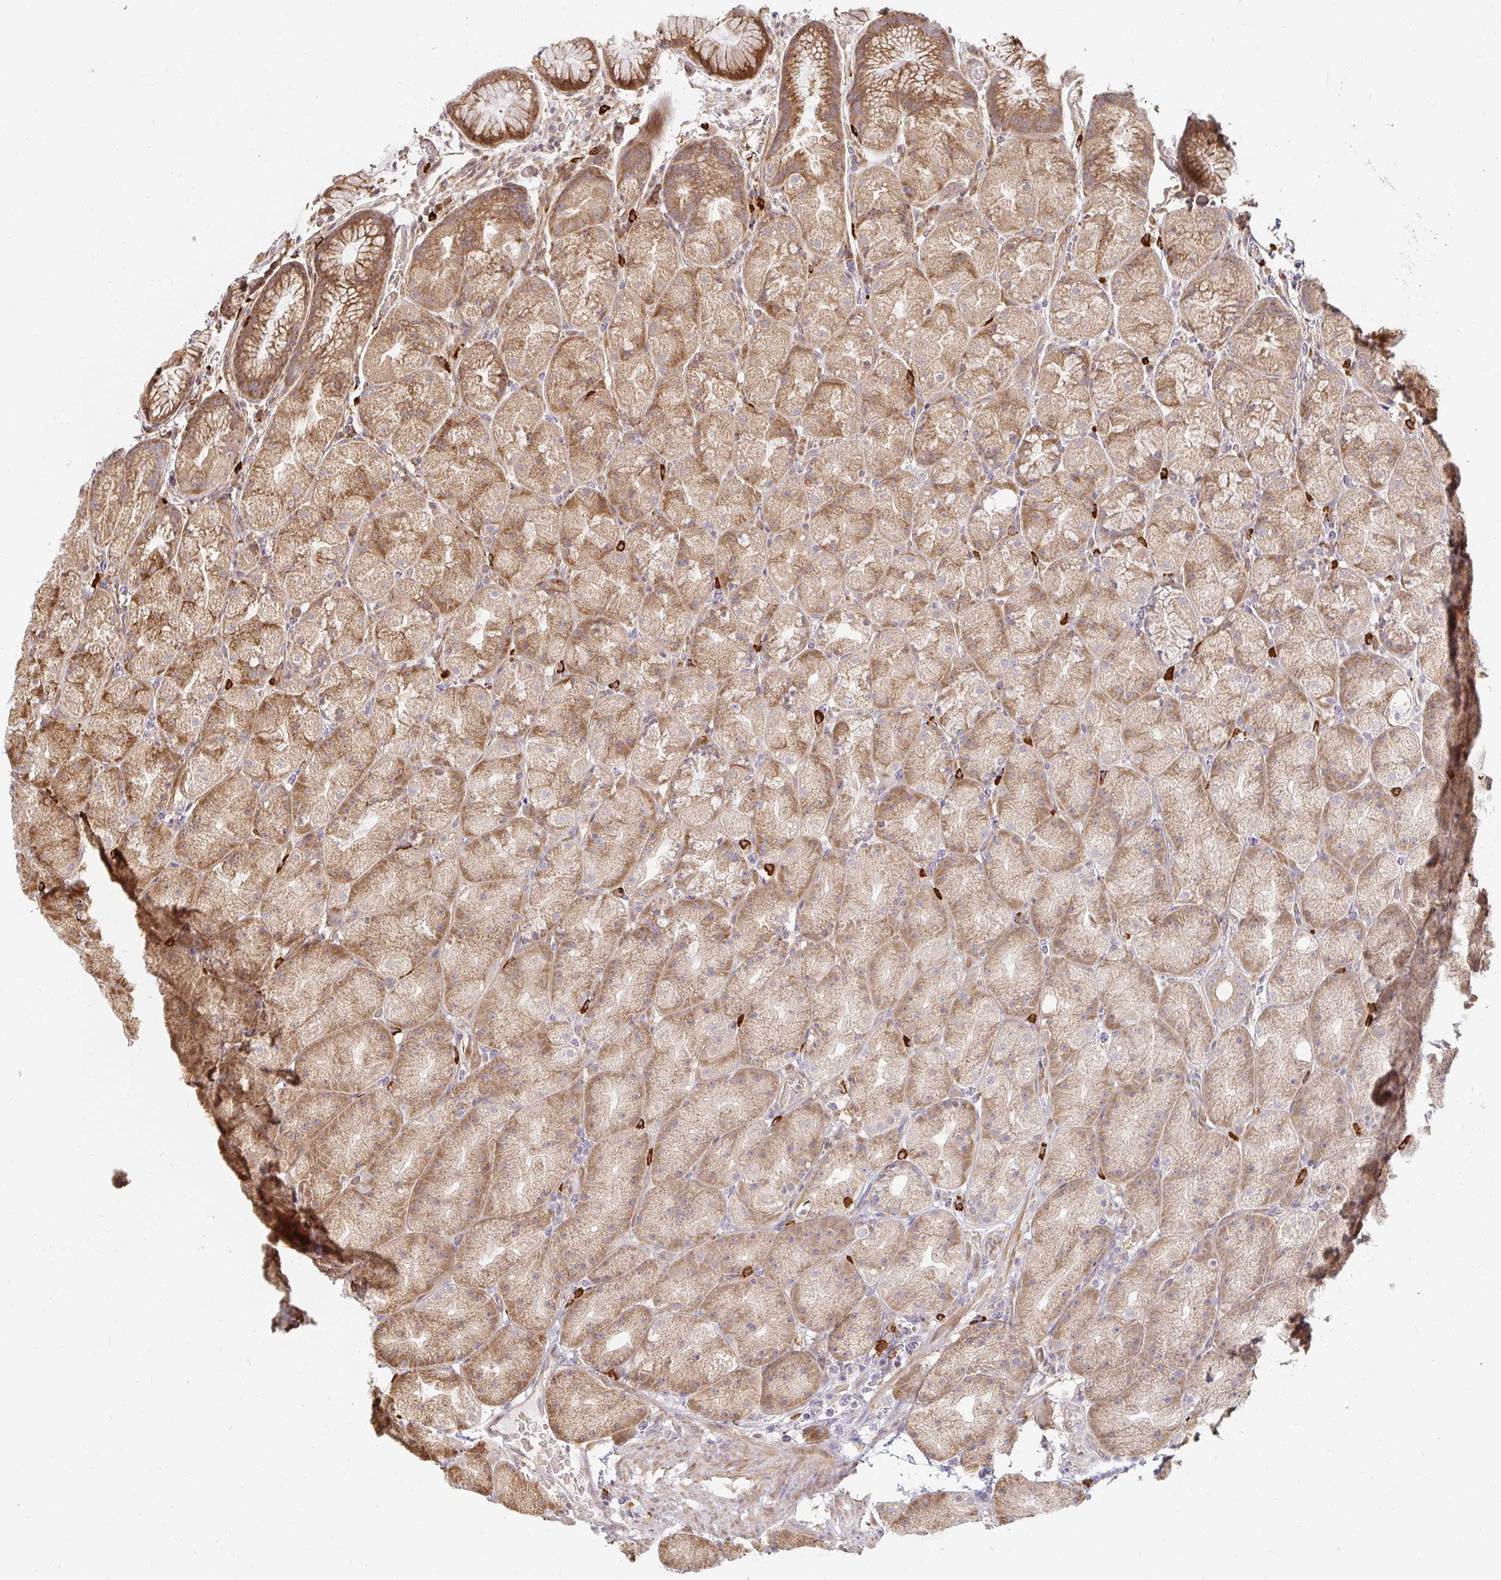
{"staining": {"intensity": "moderate", "quantity": "25%-75%", "location": "cytoplasmic/membranous"}, "tissue": "stomach", "cell_type": "Glandular cells", "image_type": "normal", "snomed": [{"axis": "morphology", "description": "Normal tissue, NOS"}, {"axis": "topography", "description": "Stomach, upper"}, {"axis": "topography", "description": "Stomach"}], "caption": "DAB immunohistochemical staining of normal human stomach demonstrates moderate cytoplasmic/membranous protein positivity in approximately 25%-75% of glandular cells. (IHC, brightfield microscopy, high magnification).", "gene": "CAST", "patient": {"sex": "male", "age": 48}}